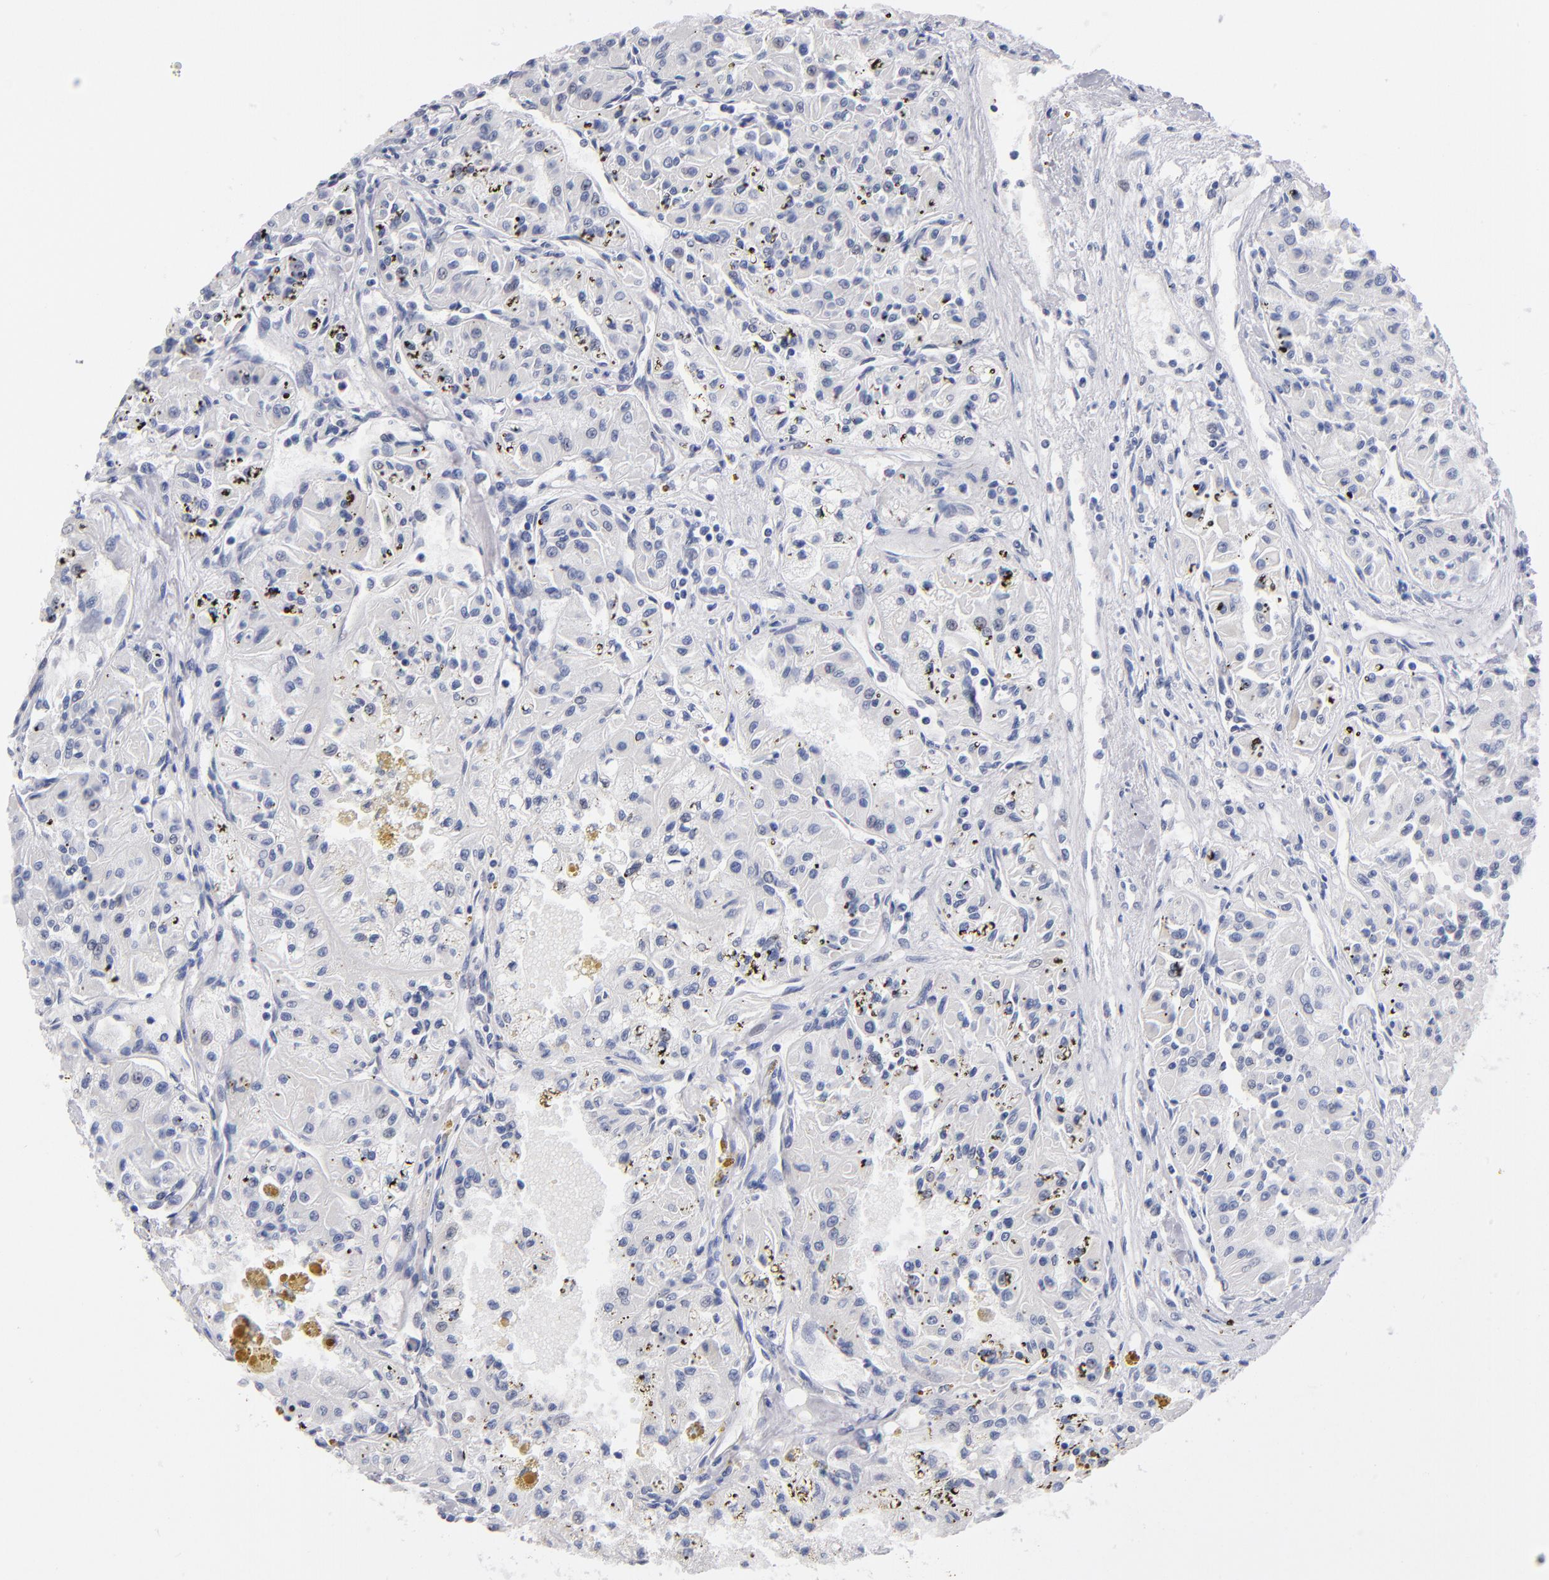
{"staining": {"intensity": "negative", "quantity": "none", "location": "none"}, "tissue": "renal cancer", "cell_type": "Tumor cells", "image_type": "cancer", "snomed": [{"axis": "morphology", "description": "Adenocarcinoma, NOS"}, {"axis": "topography", "description": "Kidney"}], "caption": "This is a image of immunohistochemistry (IHC) staining of renal cancer (adenocarcinoma), which shows no expression in tumor cells.", "gene": "MN1", "patient": {"sex": "male", "age": 78}}